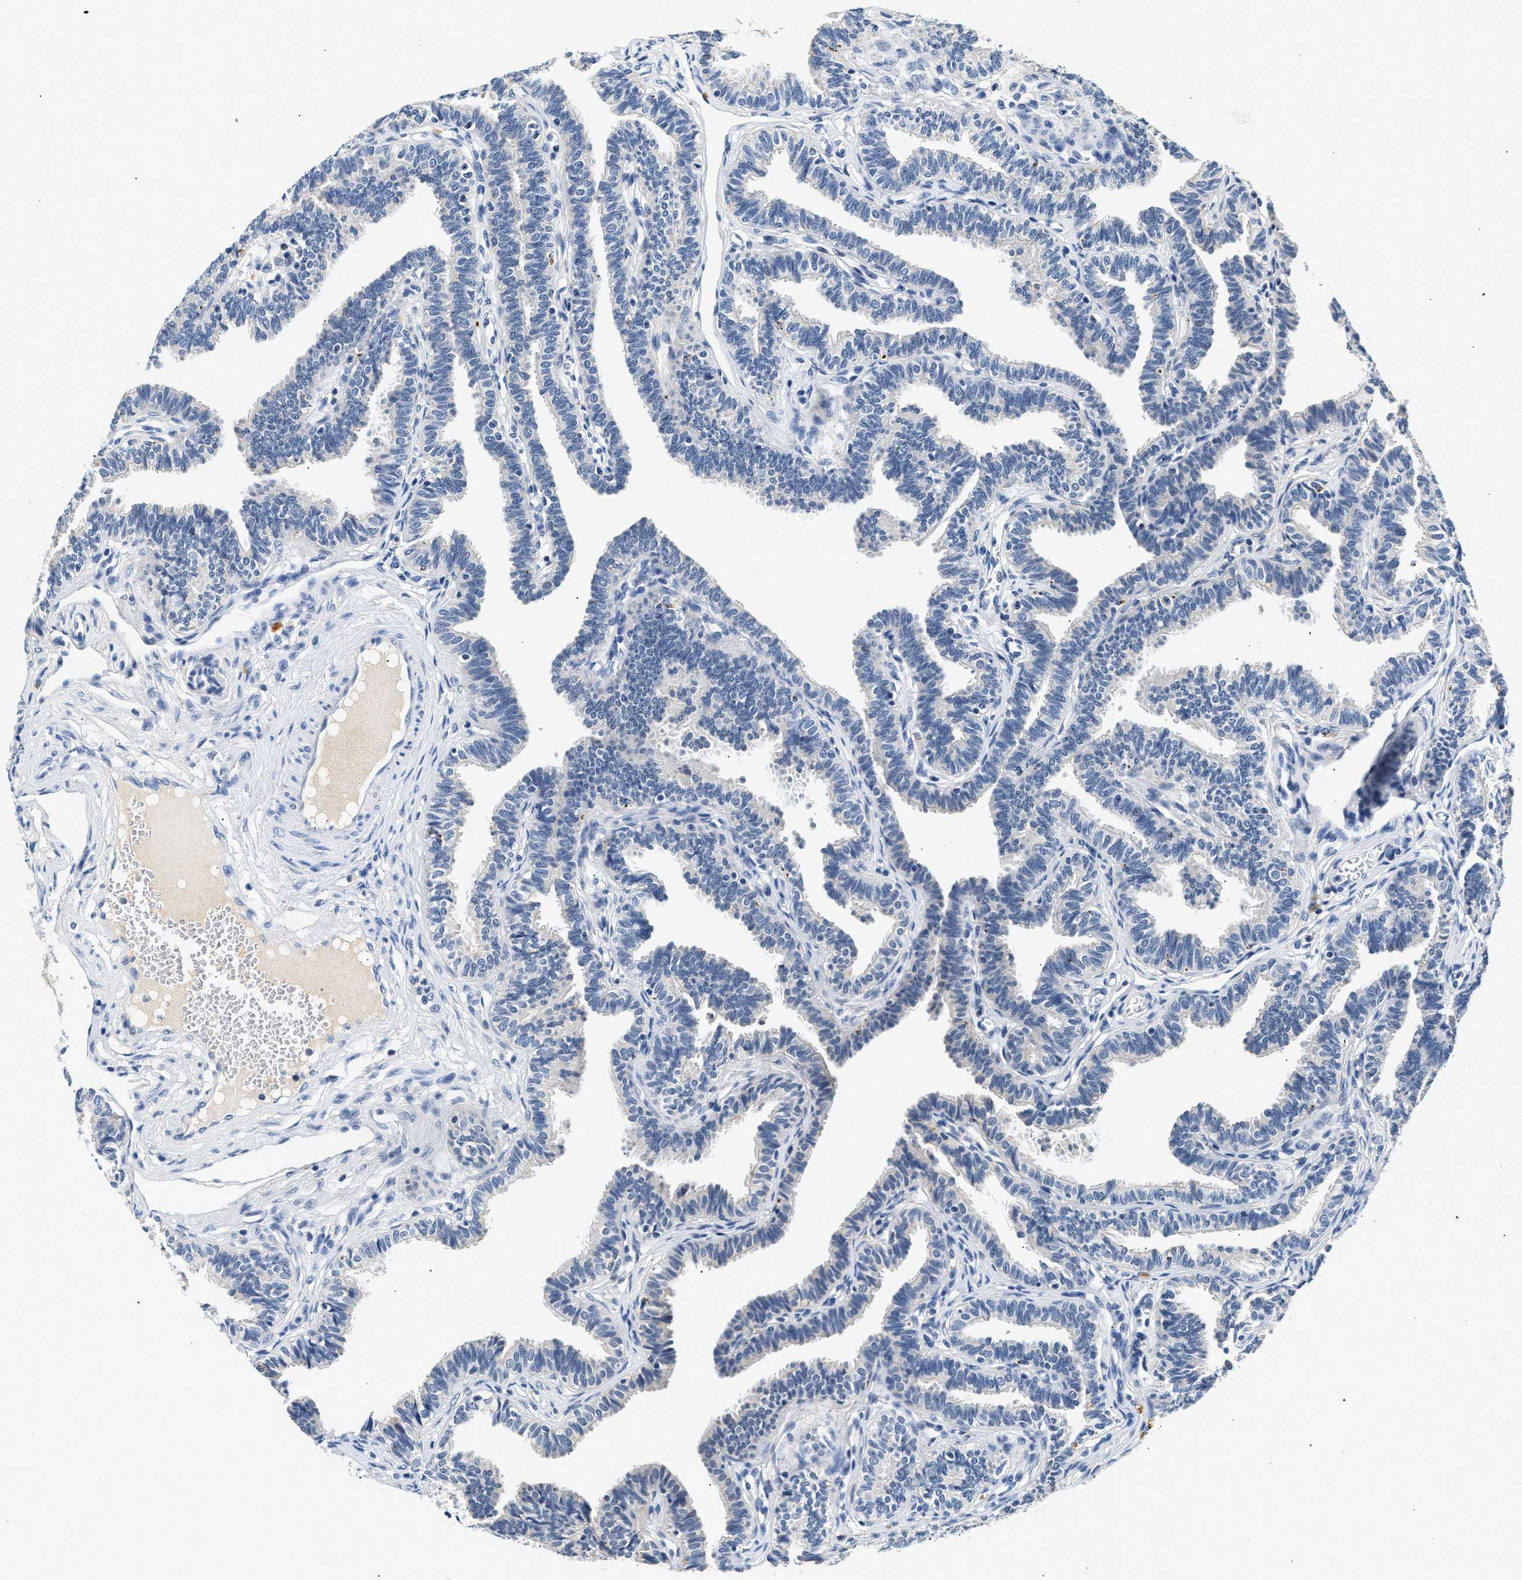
{"staining": {"intensity": "negative", "quantity": "none", "location": "none"}, "tissue": "fallopian tube", "cell_type": "Glandular cells", "image_type": "normal", "snomed": [{"axis": "morphology", "description": "Normal tissue, NOS"}, {"axis": "topography", "description": "Fallopian tube"}, {"axis": "topography", "description": "Ovary"}], "caption": "Glandular cells are negative for brown protein staining in benign fallopian tube.", "gene": "MED22", "patient": {"sex": "female", "age": 23}}